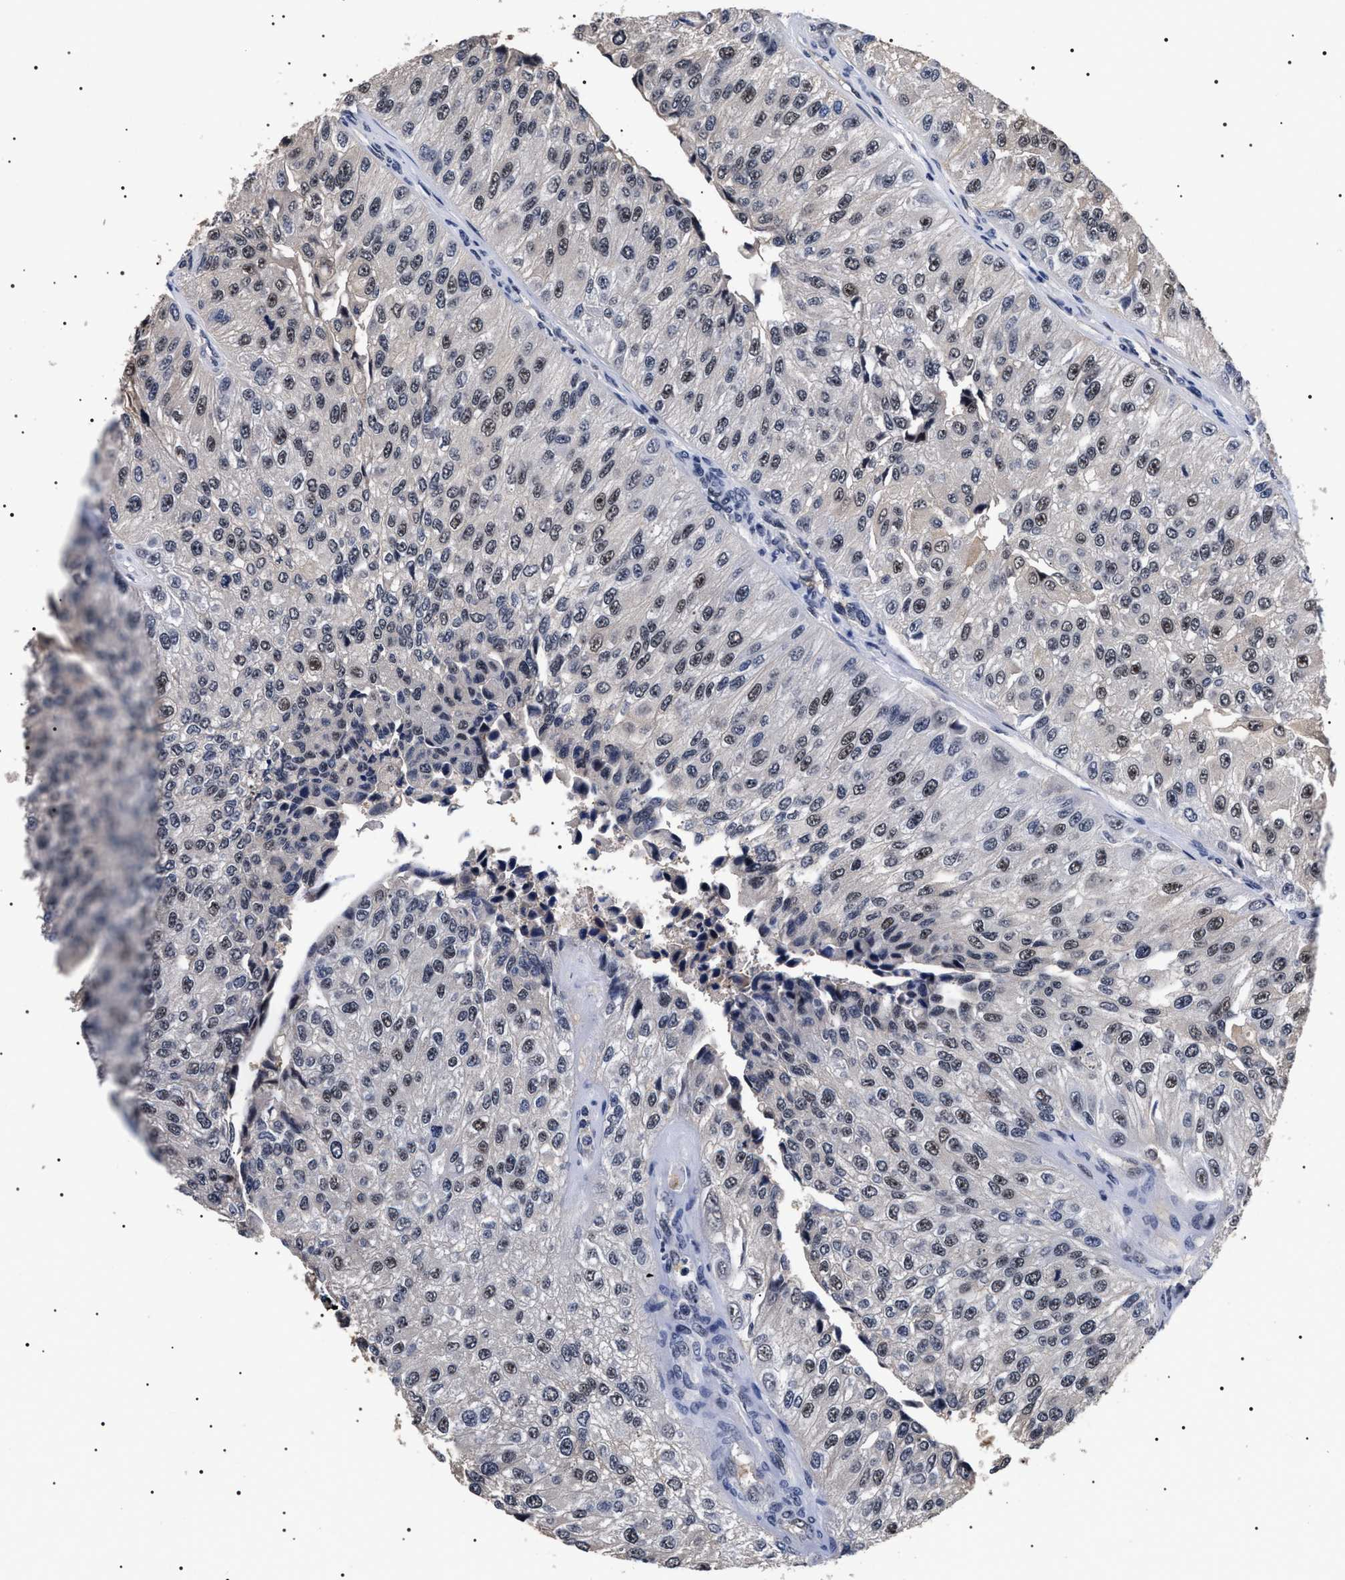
{"staining": {"intensity": "weak", "quantity": "25%-75%", "location": "nuclear"}, "tissue": "urothelial cancer", "cell_type": "Tumor cells", "image_type": "cancer", "snomed": [{"axis": "morphology", "description": "Urothelial carcinoma, High grade"}, {"axis": "topography", "description": "Kidney"}, {"axis": "topography", "description": "Urinary bladder"}], "caption": "DAB immunohistochemical staining of human urothelial cancer reveals weak nuclear protein positivity in about 25%-75% of tumor cells.", "gene": "CAAP1", "patient": {"sex": "male", "age": 77}}